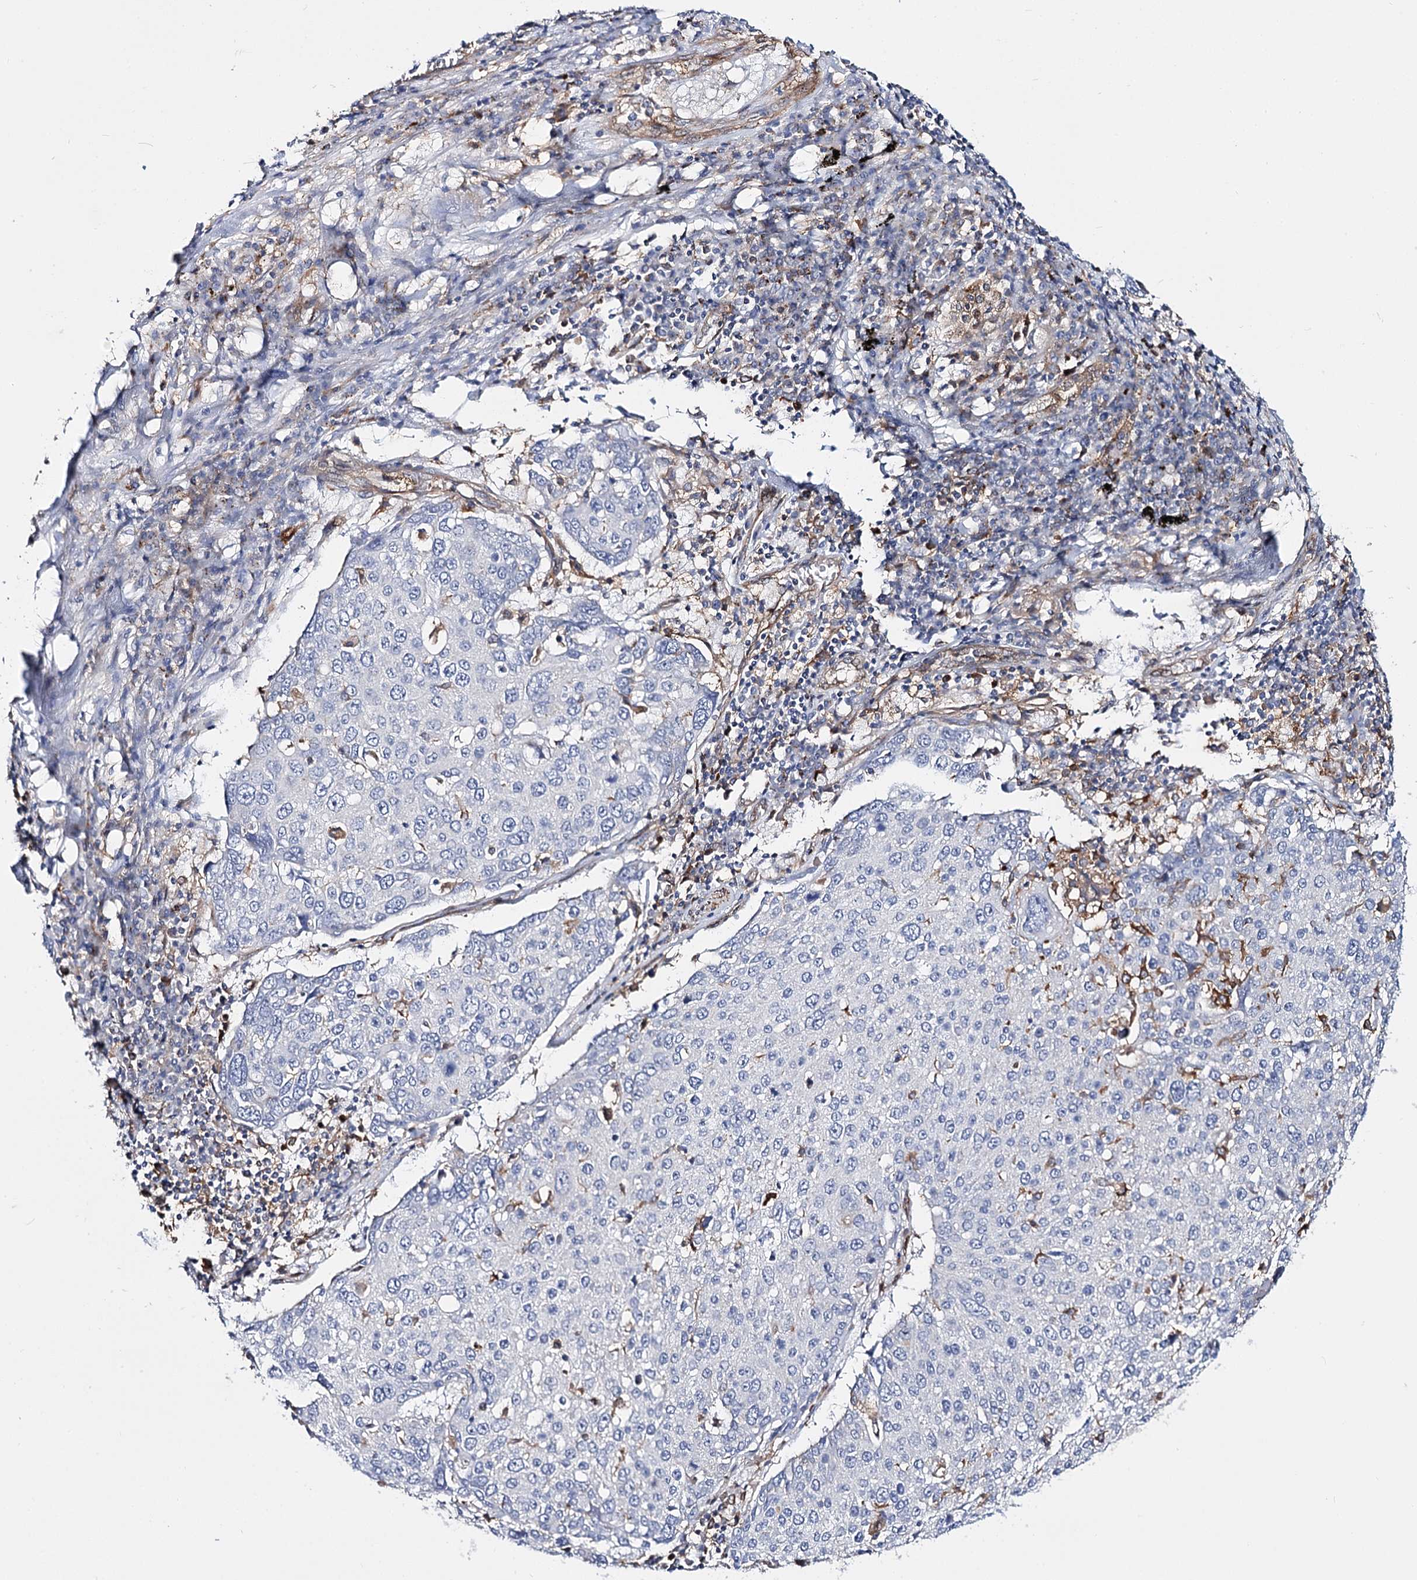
{"staining": {"intensity": "negative", "quantity": "none", "location": "none"}, "tissue": "lung cancer", "cell_type": "Tumor cells", "image_type": "cancer", "snomed": [{"axis": "morphology", "description": "Squamous cell carcinoma, NOS"}, {"axis": "topography", "description": "Lung"}], "caption": "Immunohistochemistry histopathology image of neoplastic tissue: human lung squamous cell carcinoma stained with DAB (3,3'-diaminobenzidine) exhibits no significant protein staining in tumor cells. The staining was performed using DAB (3,3'-diaminobenzidine) to visualize the protein expression in brown, while the nuclei were stained in blue with hematoxylin (Magnification: 20x).", "gene": "GUSB", "patient": {"sex": "male", "age": 65}}